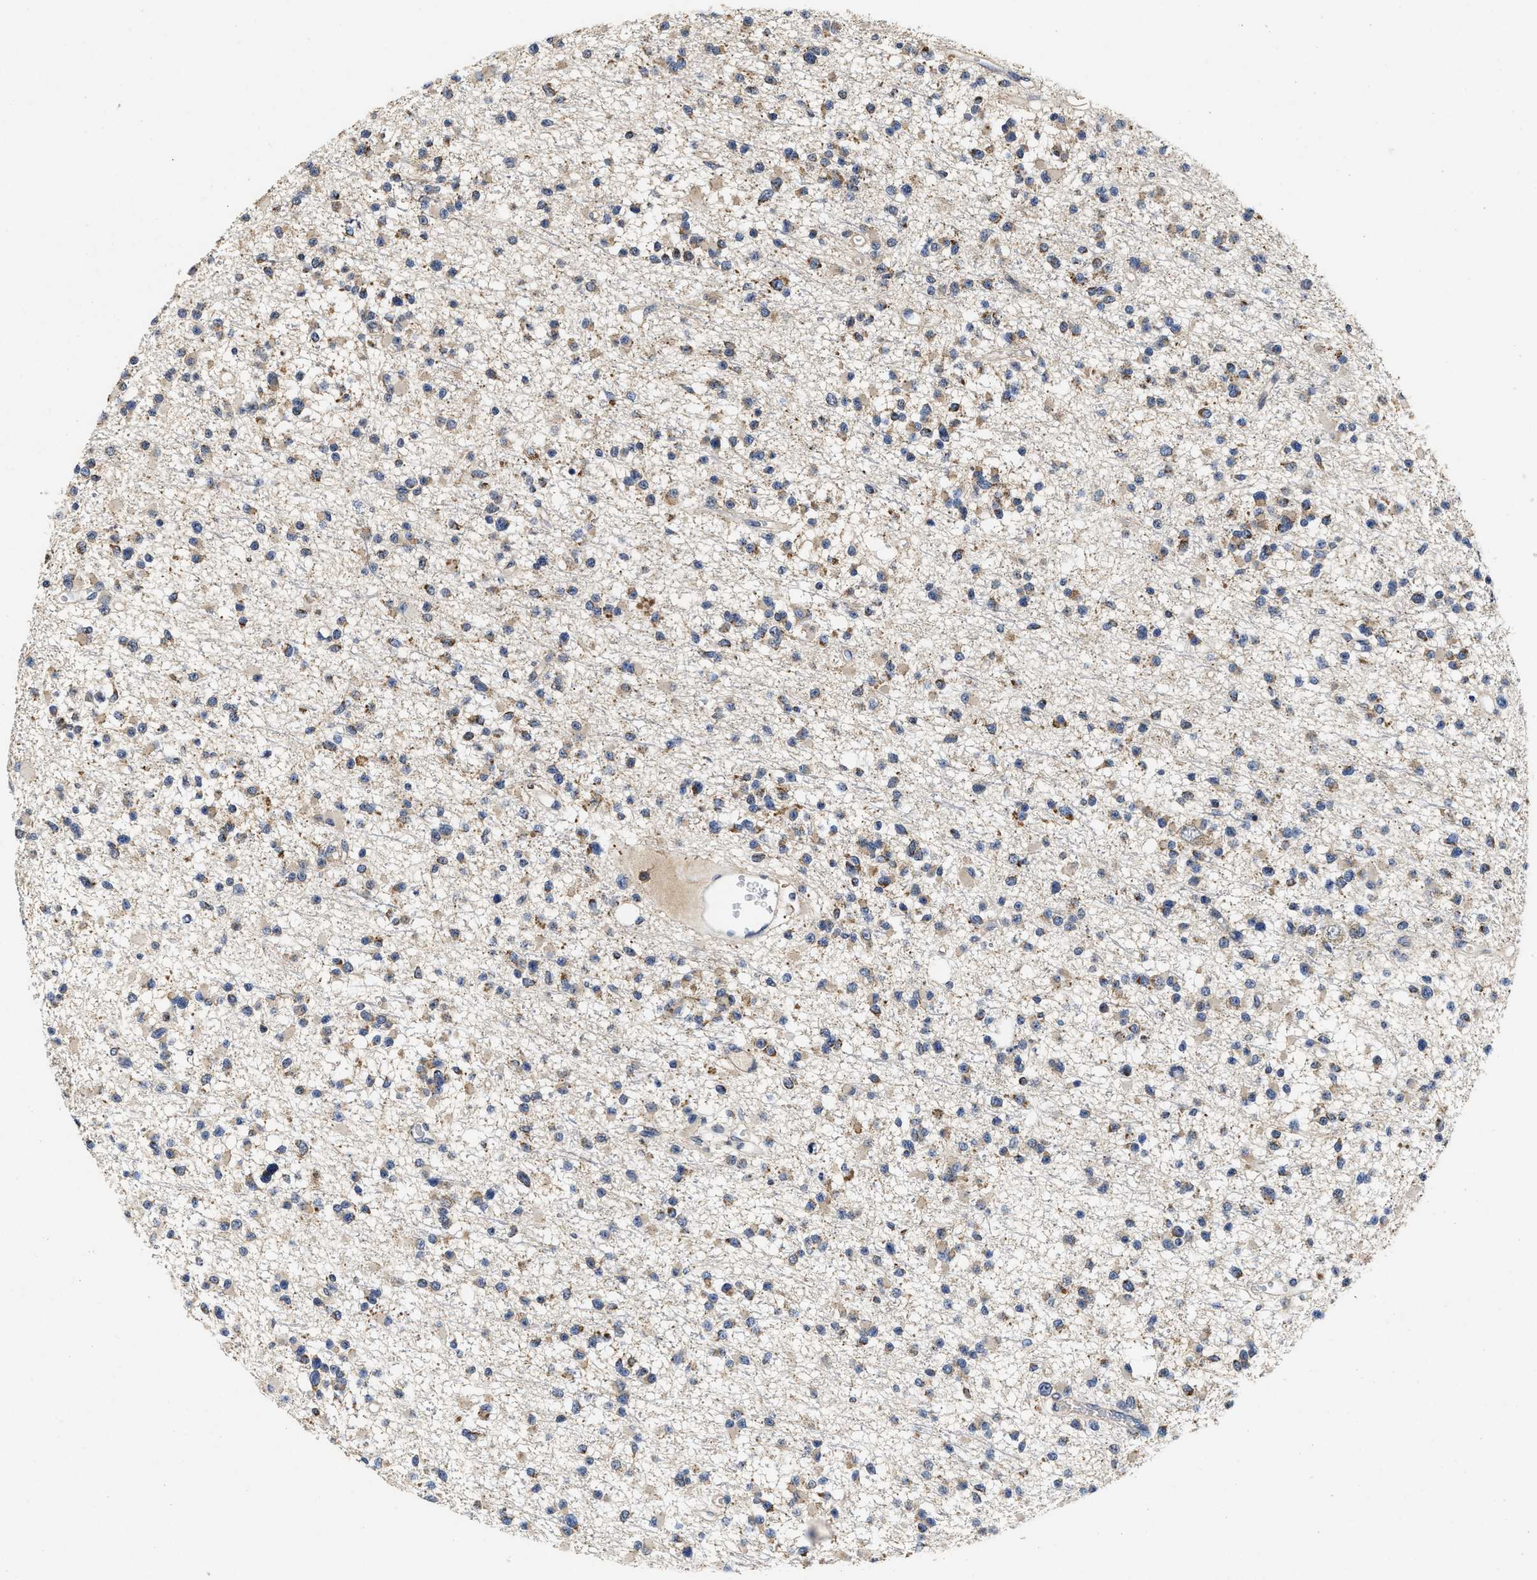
{"staining": {"intensity": "weak", "quantity": "25%-75%", "location": "cytoplasmic/membranous"}, "tissue": "glioma", "cell_type": "Tumor cells", "image_type": "cancer", "snomed": [{"axis": "morphology", "description": "Glioma, malignant, Low grade"}, {"axis": "topography", "description": "Brain"}], "caption": "Immunohistochemistry (IHC) (DAB (3,3'-diaminobenzidine)) staining of glioma shows weak cytoplasmic/membranous protein positivity in about 25%-75% of tumor cells.", "gene": "SCYL2", "patient": {"sex": "female", "age": 22}}